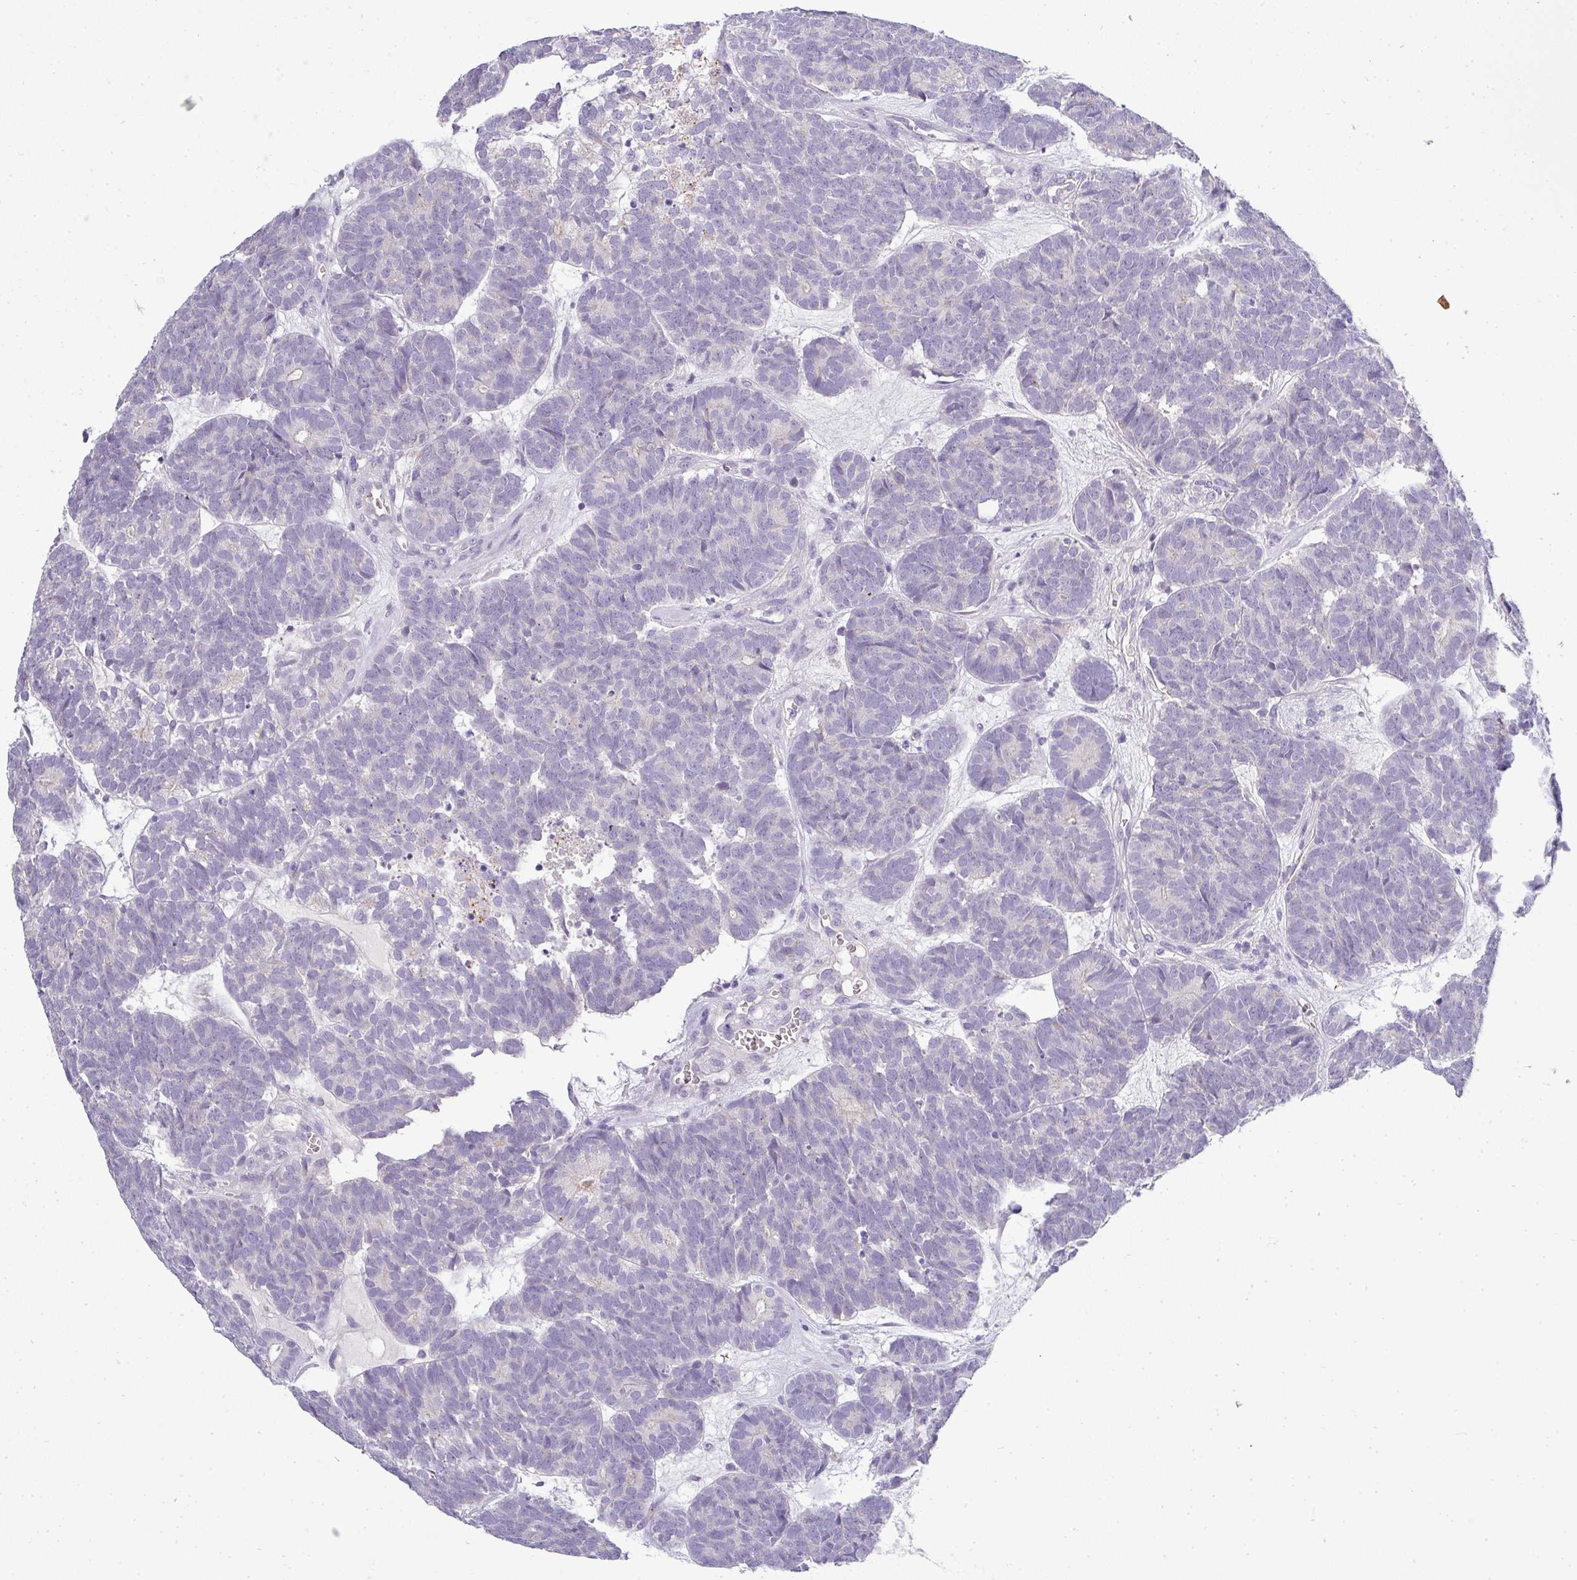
{"staining": {"intensity": "negative", "quantity": "none", "location": "none"}, "tissue": "head and neck cancer", "cell_type": "Tumor cells", "image_type": "cancer", "snomed": [{"axis": "morphology", "description": "Adenocarcinoma, NOS"}, {"axis": "topography", "description": "Head-Neck"}], "caption": "High magnification brightfield microscopy of head and neck adenocarcinoma stained with DAB (brown) and counterstained with hematoxylin (blue): tumor cells show no significant positivity. (DAB immunohistochemistry (IHC) visualized using brightfield microscopy, high magnification).", "gene": "ASXL3", "patient": {"sex": "female", "age": 81}}